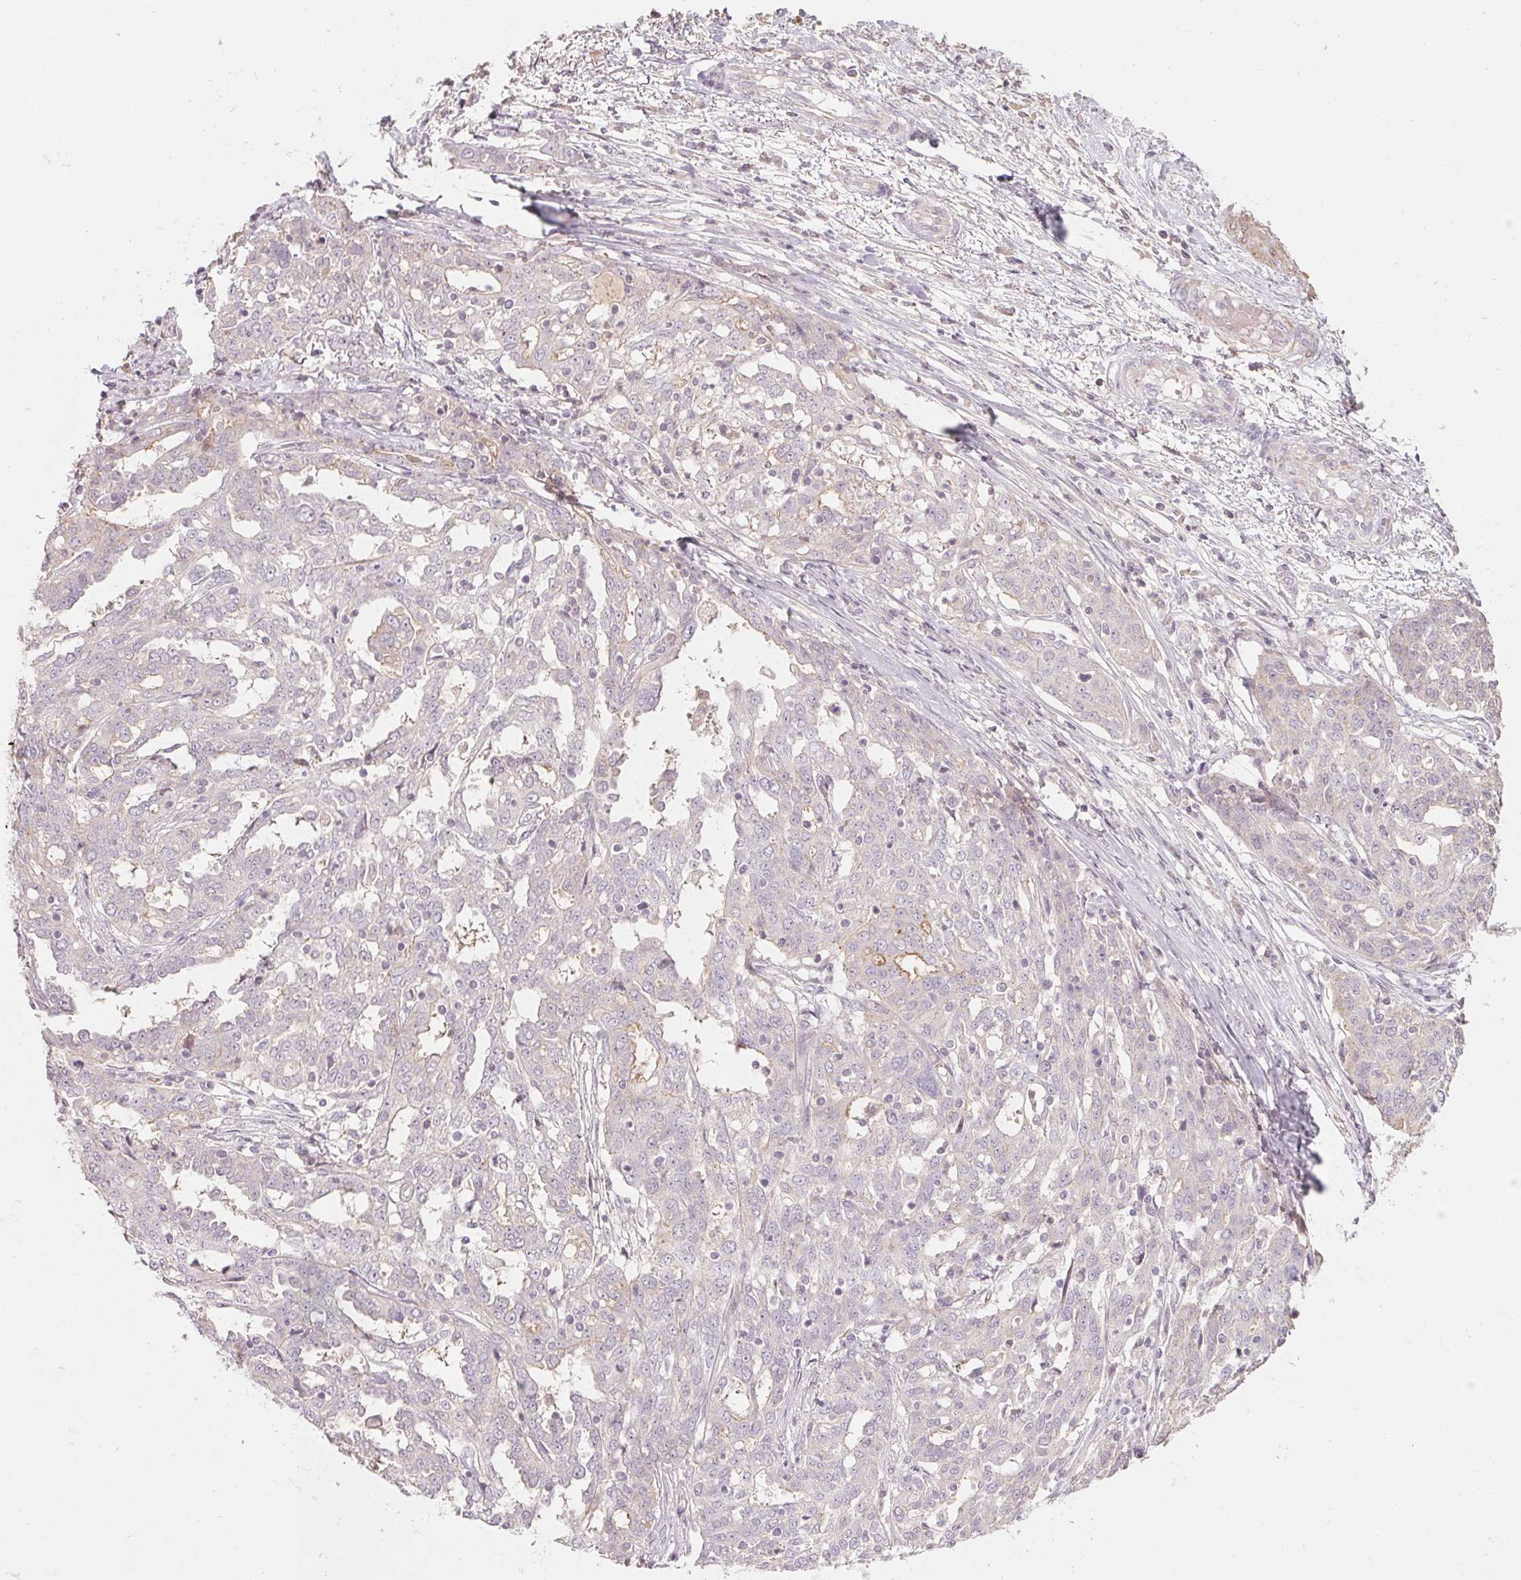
{"staining": {"intensity": "negative", "quantity": "none", "location": "none"}, "tissue": "ovarian cancer", "cell_type": "Tumor cells", "image_type": "cancer", "snomed": [{"axis": "morphology", "description": "Cystadenocarcinoma, serous, NOS"}, {"axis": "topography", "description": "Ovary"}], "caption": "There is no significant positivity in tumor cells of ovarian serous cystadenocarcinoma.", "gene": "TP53AIP1", "patient": {"sex": "female", "age": 67}}